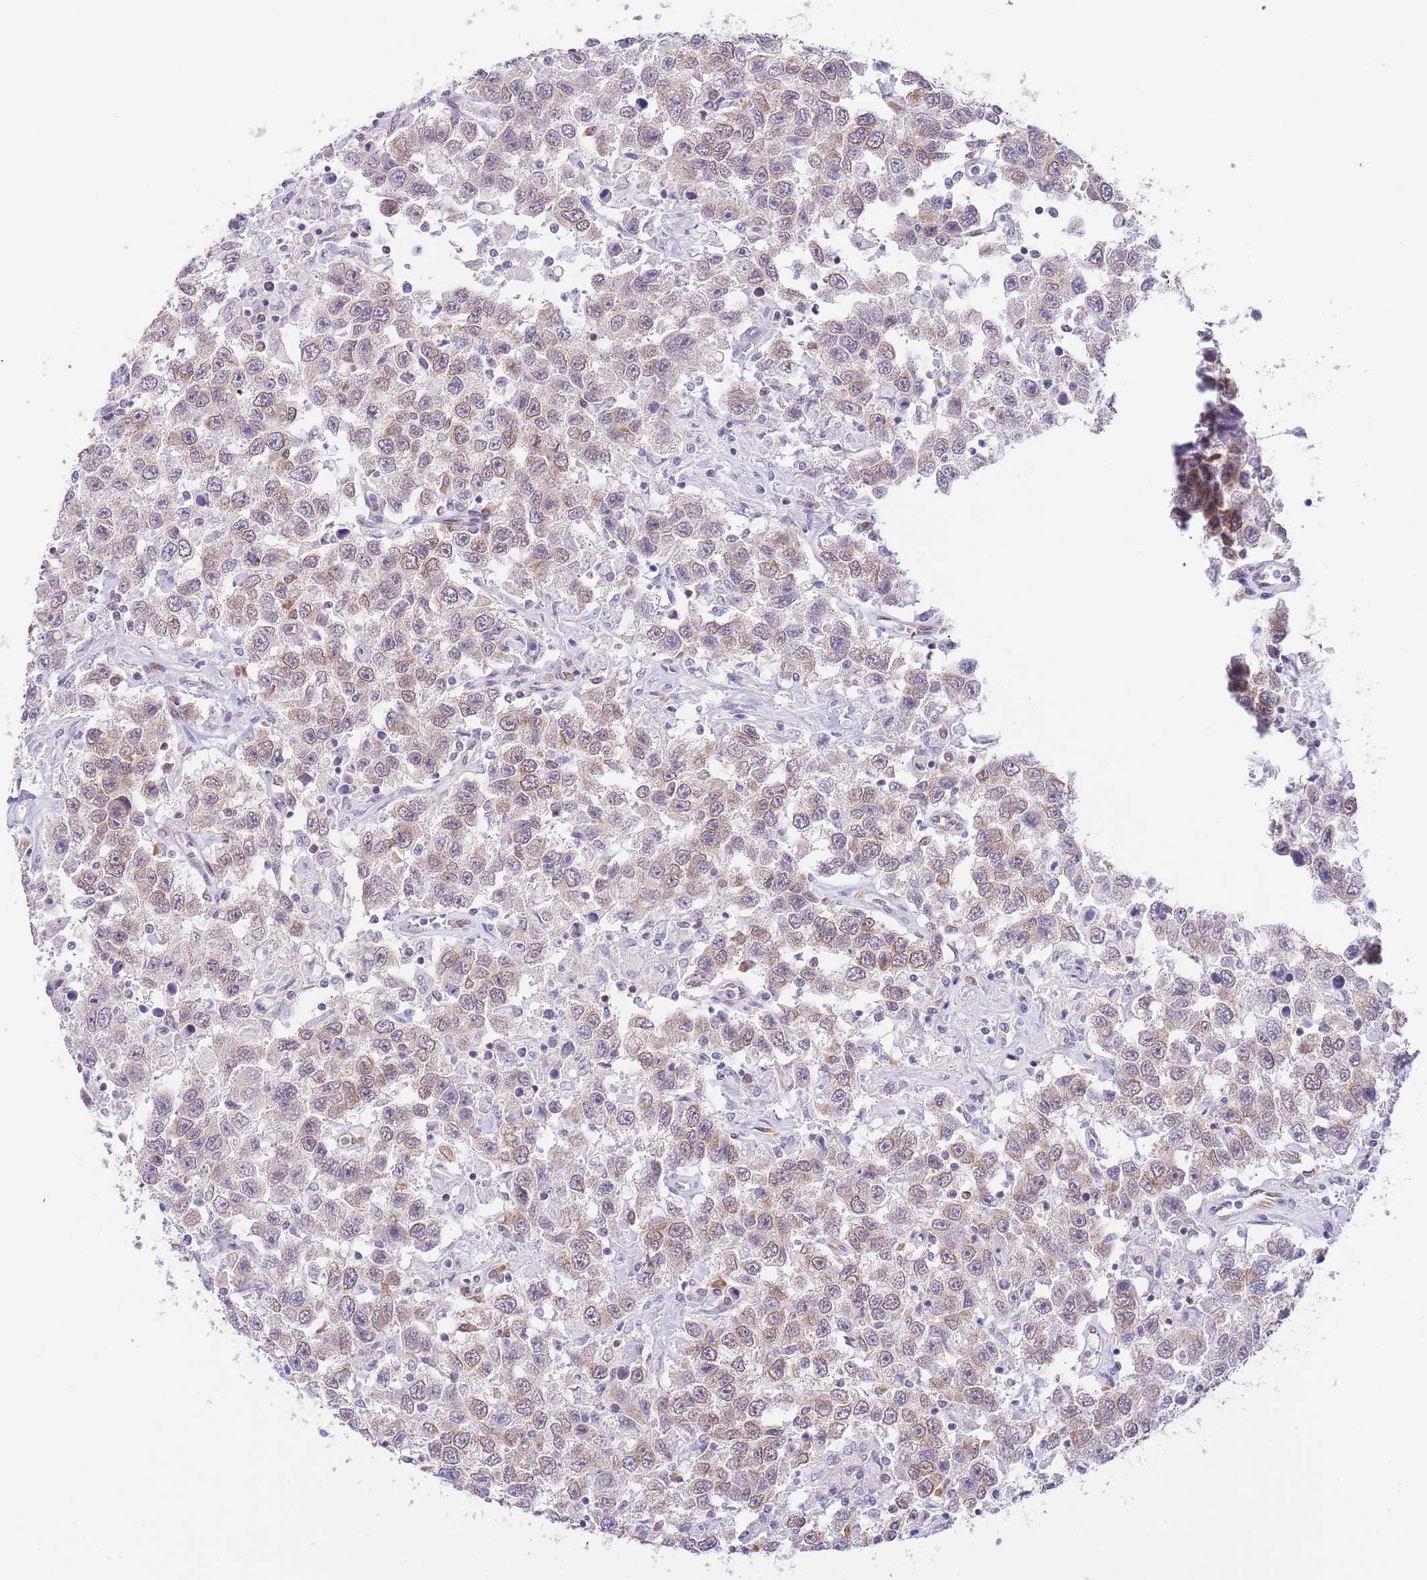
{"staining": {"intensity": "weak", "quantity": ">75%", "location": "cytoplasmic/membranous"}, "tissue": "testis cancer", "cell_type": "Tumor cells", "image_type": "cancer", "snomed": [{"axis": "morphology", "description": "Seminoma, NOS"}, {"axis": "topography", "description": "Testis"}], "caption": "Immunohistochemistry histopathology image of human testis seminoma stained for a protein (brown), which reveals low levels of weak cytoplasmic/membranous positivity in approximately >75% of tumor cells.", "gene": "EBPL", "patient": {"sex": "male", "age": 41}}